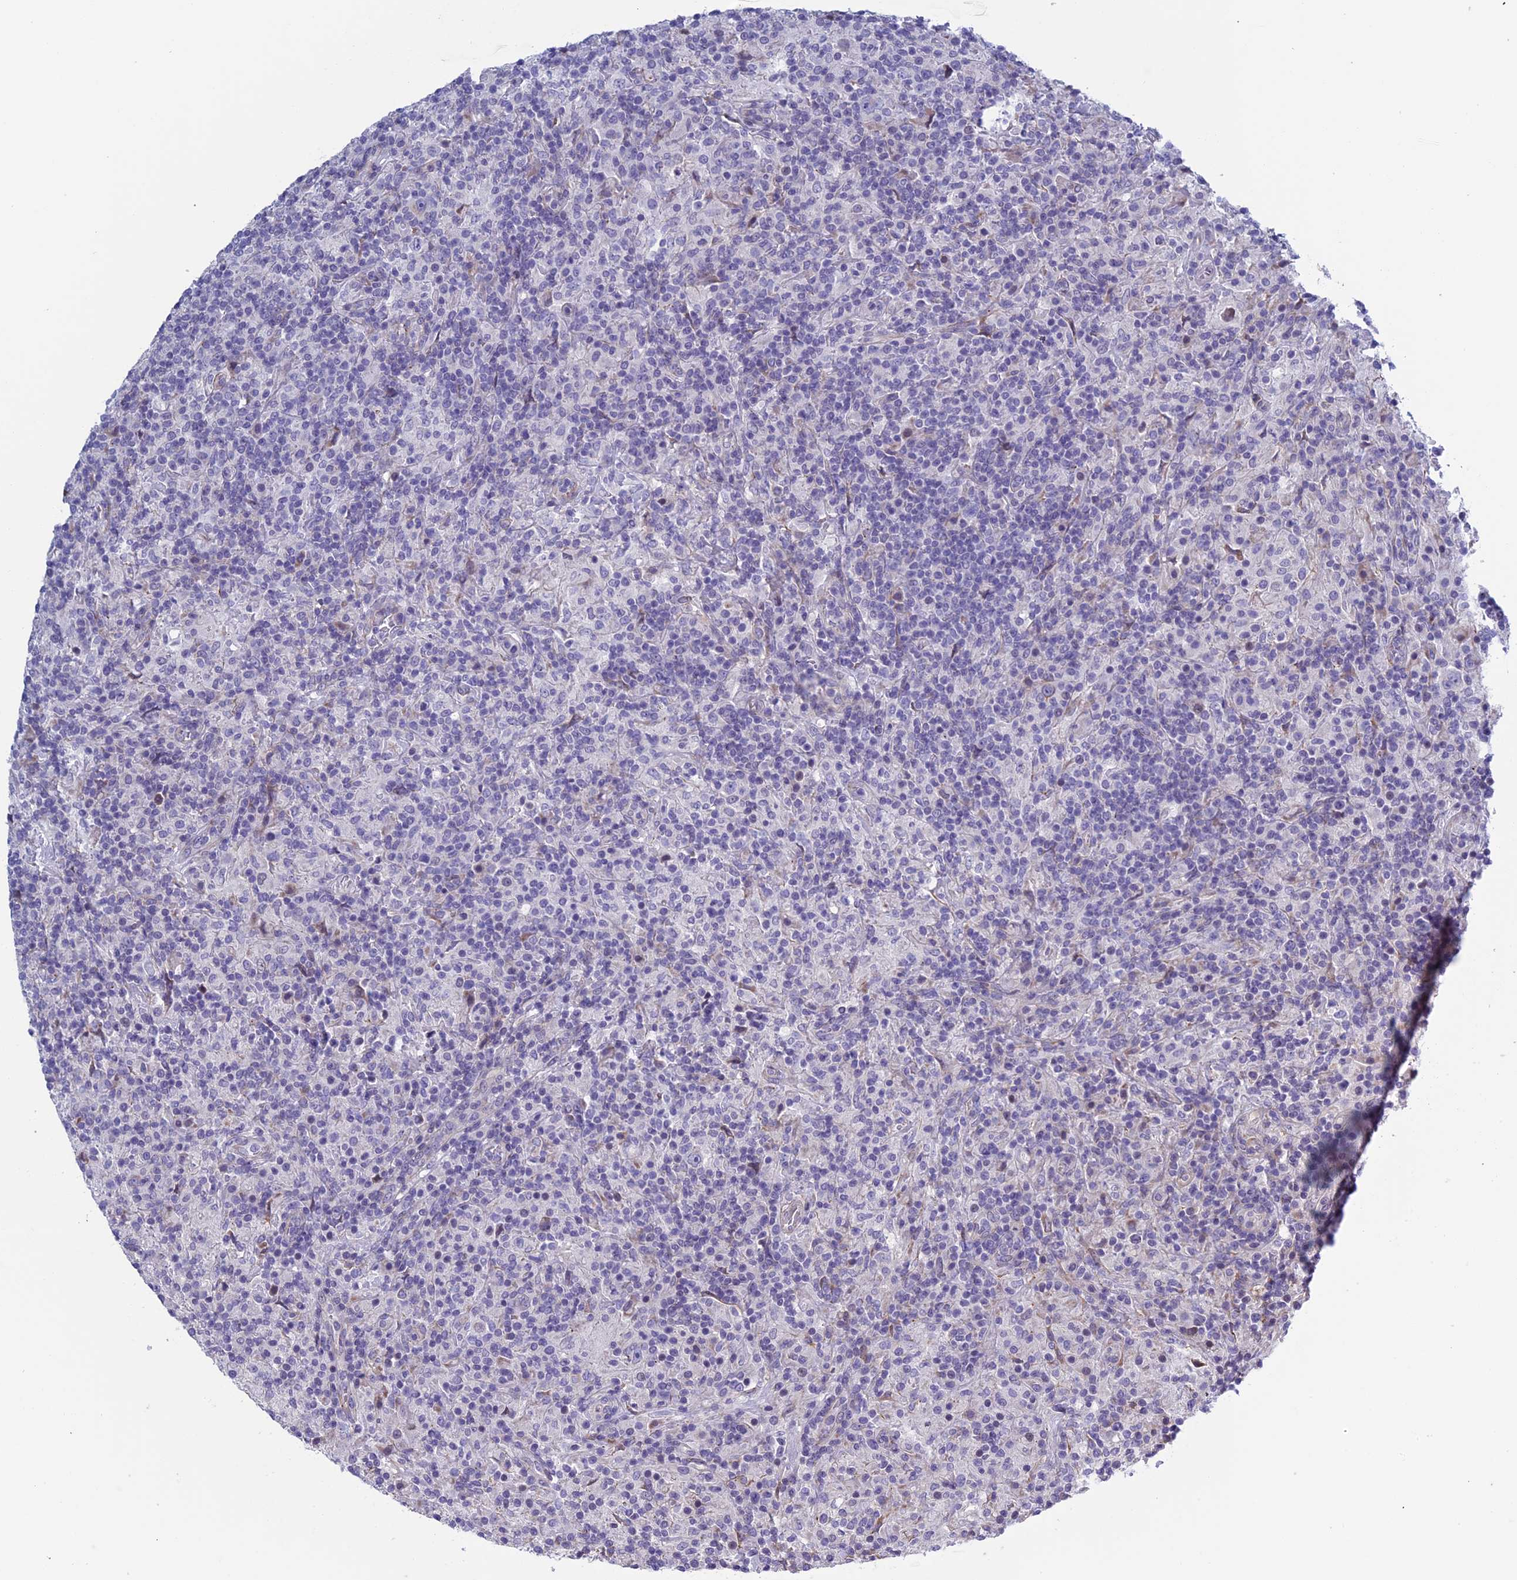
{"staining": {"intensity": "negative", "quantity": "none", "location": "none"}, "tissue": "lymphoma", "cell_type": "Tumor cells", "image_type": "cancer", "snomed": [{"axis": "morphology", "description": "Hodgkin's disease, NOS"}, {"axis": "topography", "description": "Lymph node"}], "caption": "There is no significant positivity in tumor cells of Hodgkin's disease. (IHC, brightfield microscopy, high magnification).", "gene": "BCL2L10", "patient": {"sex": "male", "age": 70}}